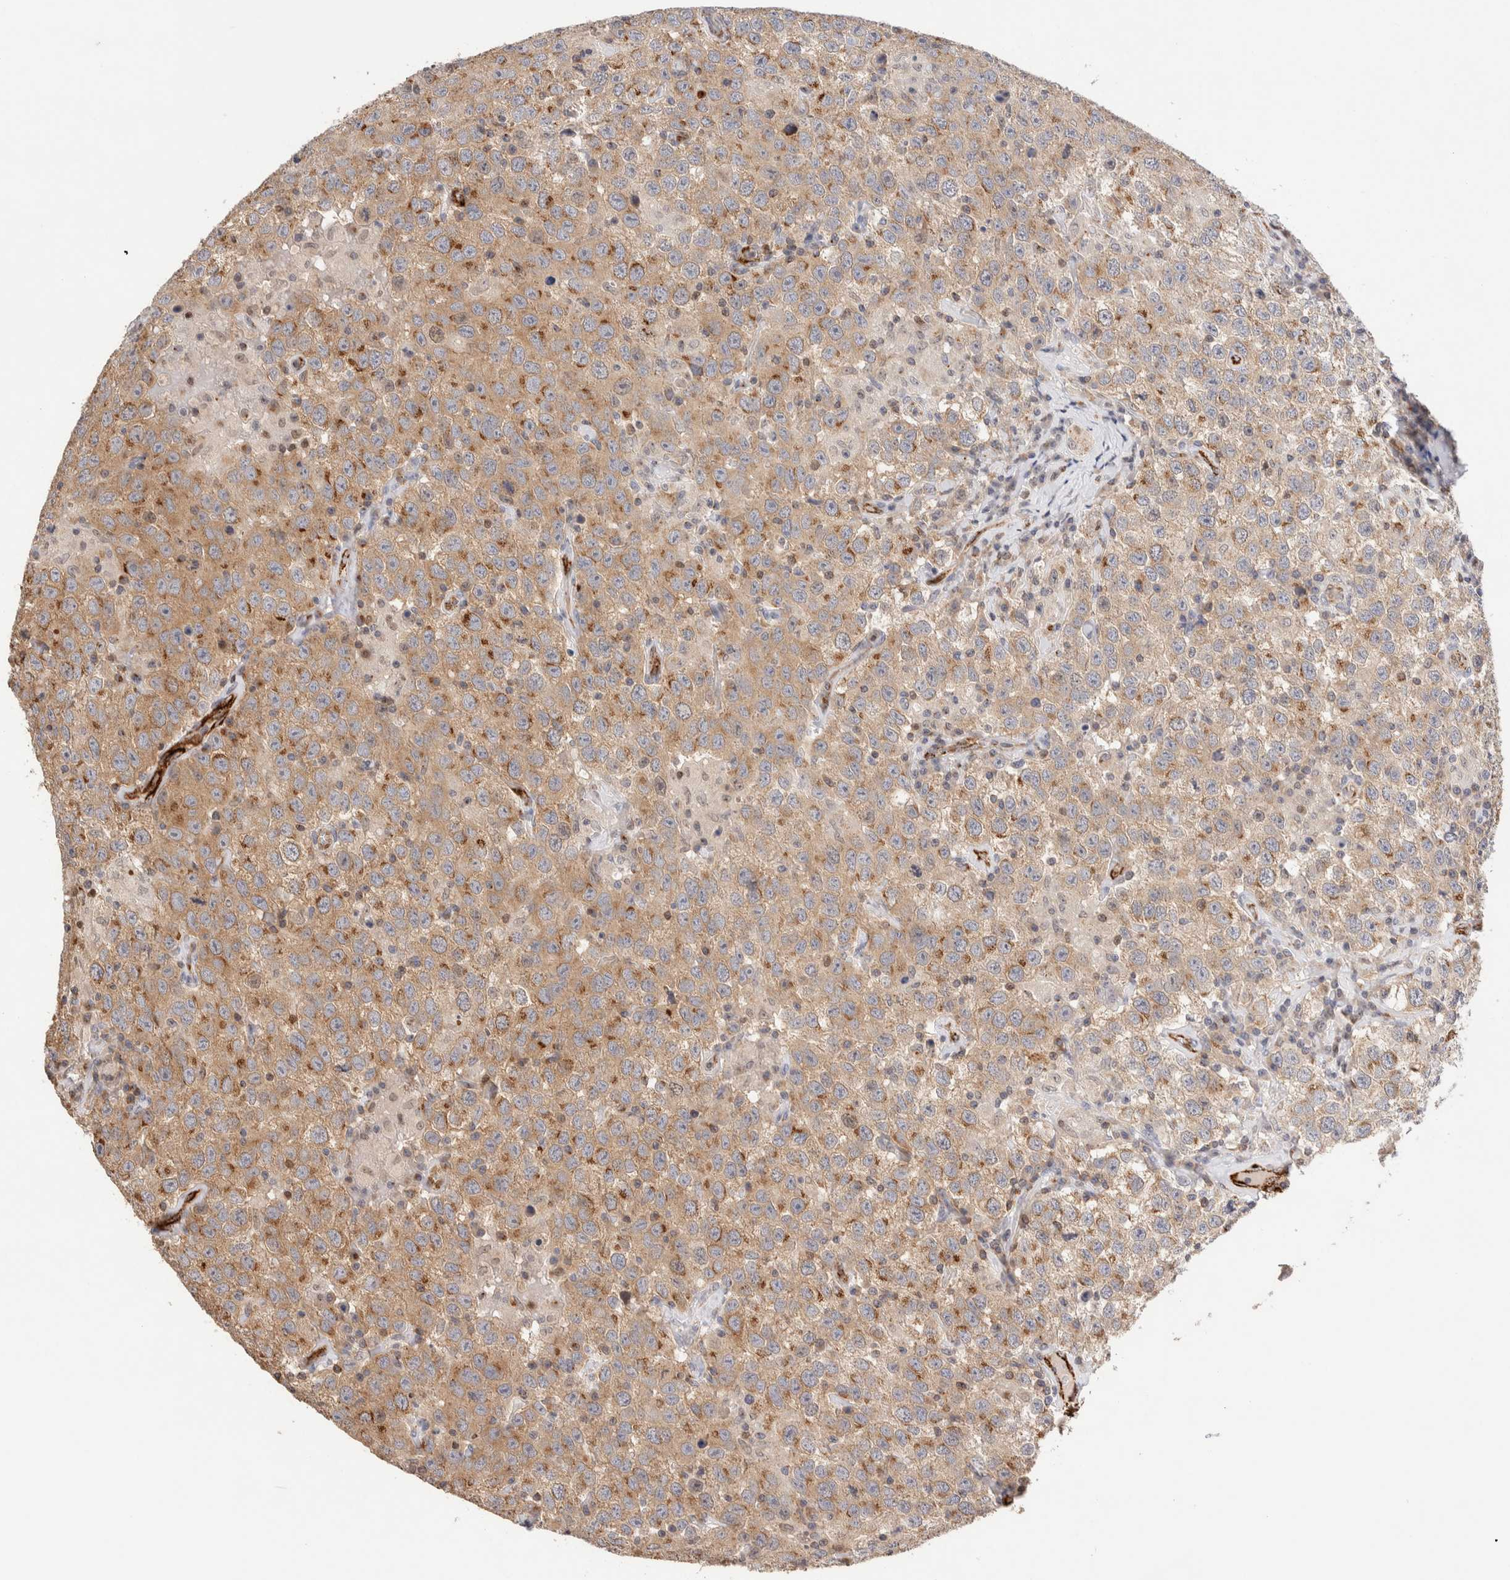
{"staining": {"intensity": "moderate", "quantity": ">75%", "location": "cytoplasmic/membranous"}, "tissue": "testis cancer", "cell_type": "Tumor cells", "image_type": "cancer", "snomed": [{"axis": "morphology", "description": "Seminoma, NOS"}, {"axis": "topography", "description": "Testis"}], "caption": "DAB immunohistochemical staining of testis seminoma displays moderate cytoplasmic/membranous protein positivity in approximately >75% of tumor cells.", "gene": "NSMAF", "patient": {"sex": "male", "age": 41}}